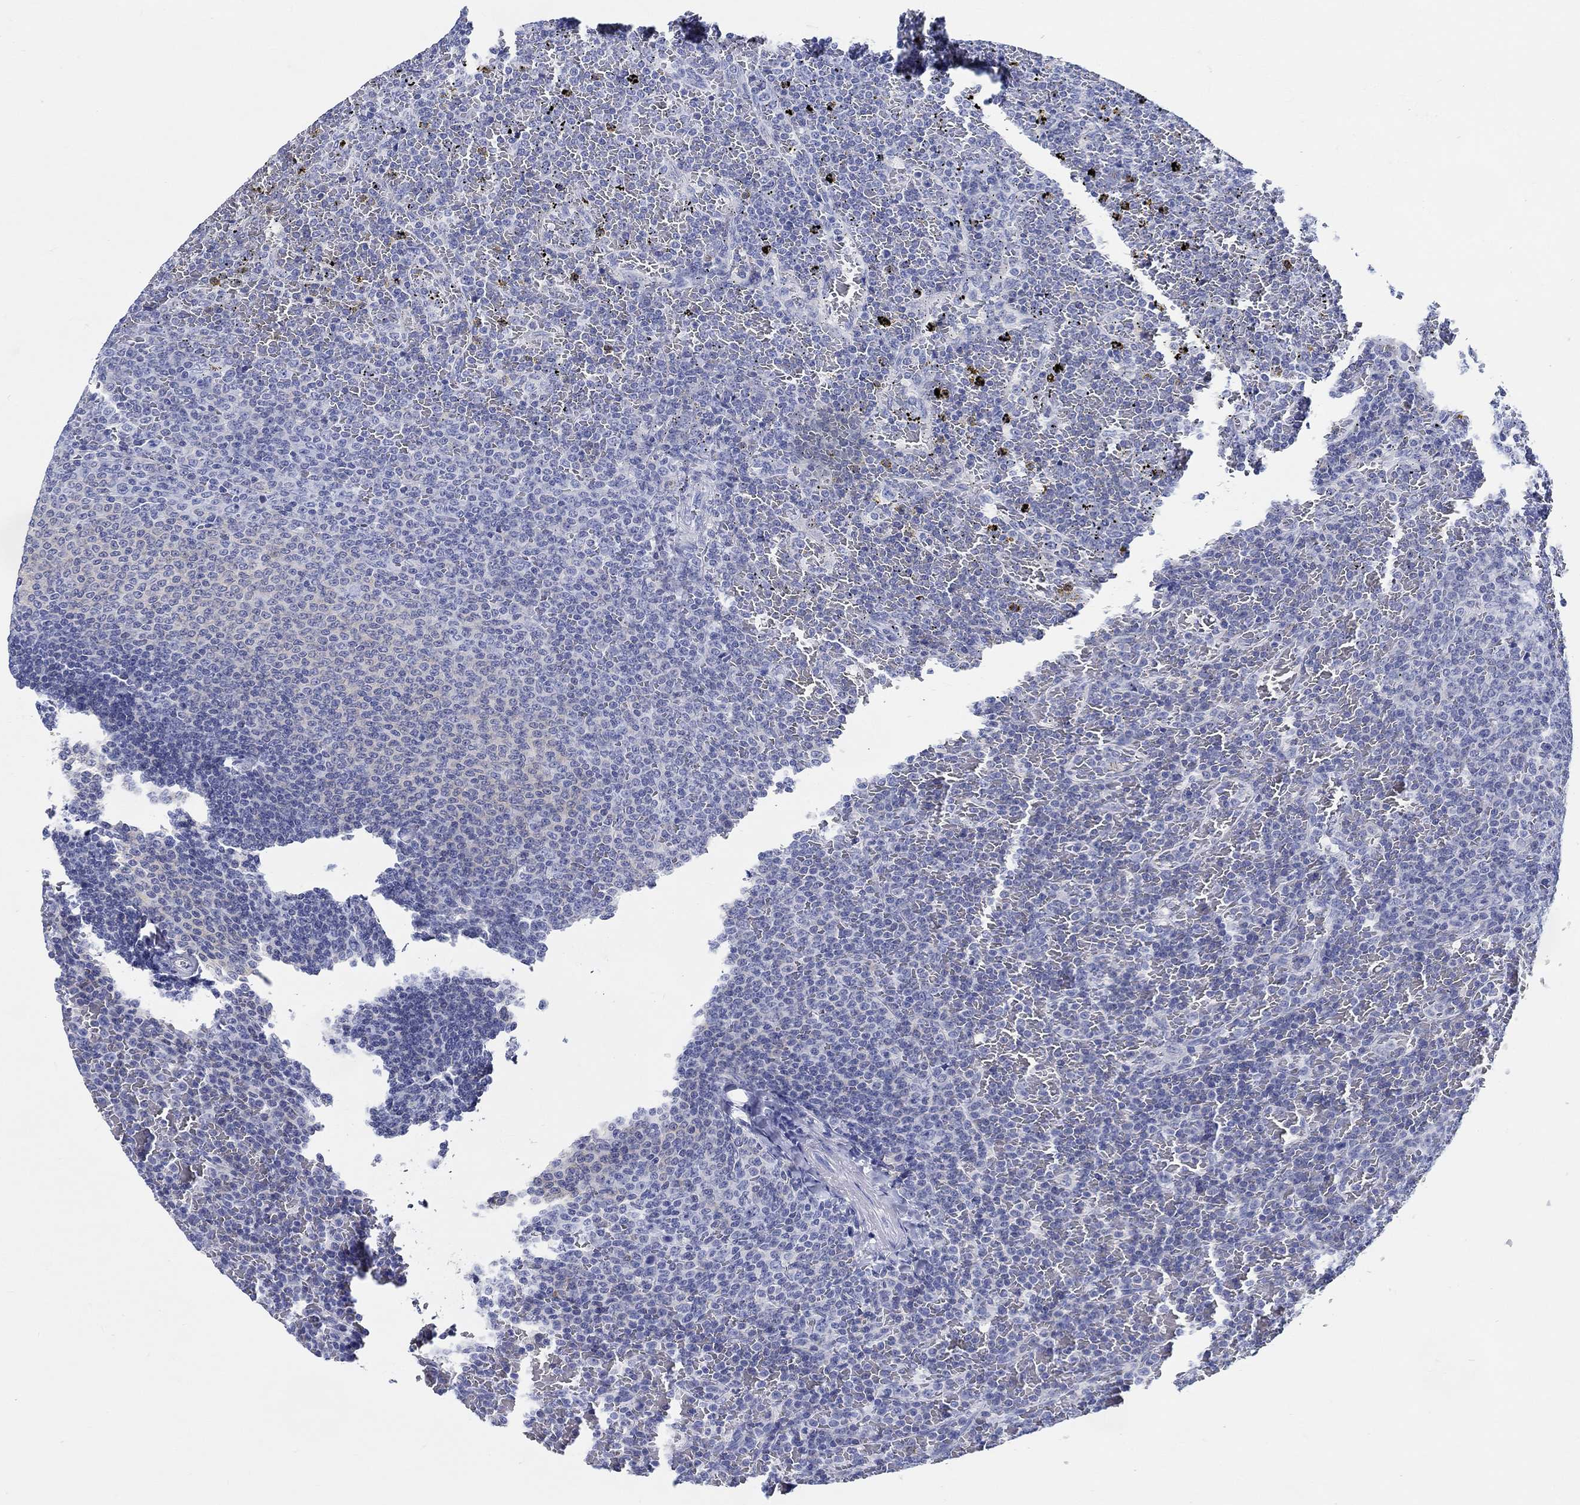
{"staining": {"intensity": "negative", "quantity": "none", "location": "none"}, "tissue": "lymphoma", "cell_type": "Tumor cells", "image_type": "cancer", "snomed": [{"axis": "morphology", "description": "Malignant lymphoma, non-Hodgkin's type, Low grade"}, {"axis": "topography", "description": "Spleen"}], "caption": "A micrograph of human lymphoma is negative for staining in tumor cells.", "gene": "FBXO2", "patient": {"sex": "female", "age": 77}}